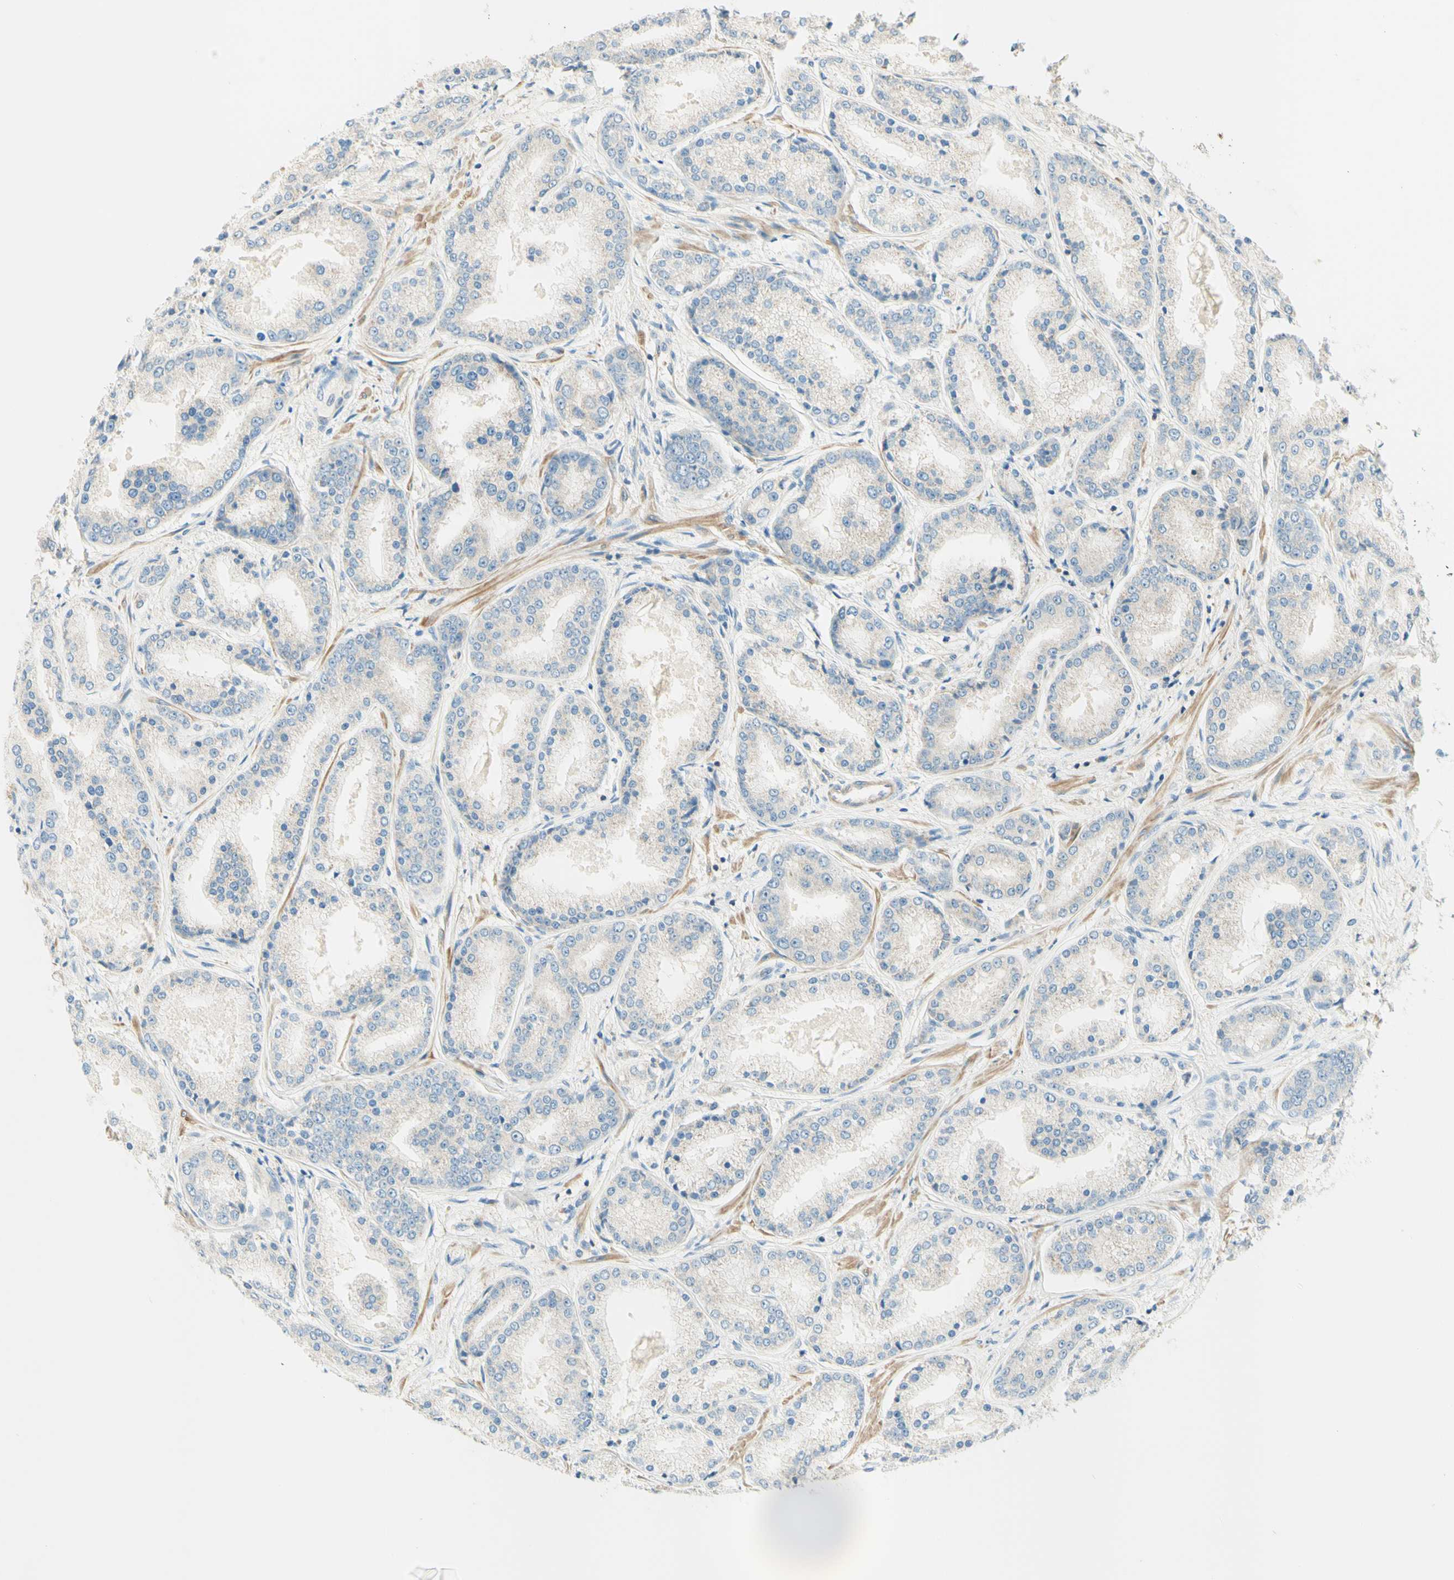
{"staining": {"intensity": "negative", "quantity": "none", "location": "none"}, "tissue": "prostate cancer", "cell_type": "Tumor cells", "image_type": "cancer", "snomed": [{"axis": "morphology", "description": "Adenocarcinoma, High grade"}, {"axis": "topography", "description": "Prostate"}], "caption": "Immunohistochemistry of human prostate cancer exhibits no positivity in tumor cells.", "gene": "PROM1", "patient": {"sex": "male", "age": 59}}